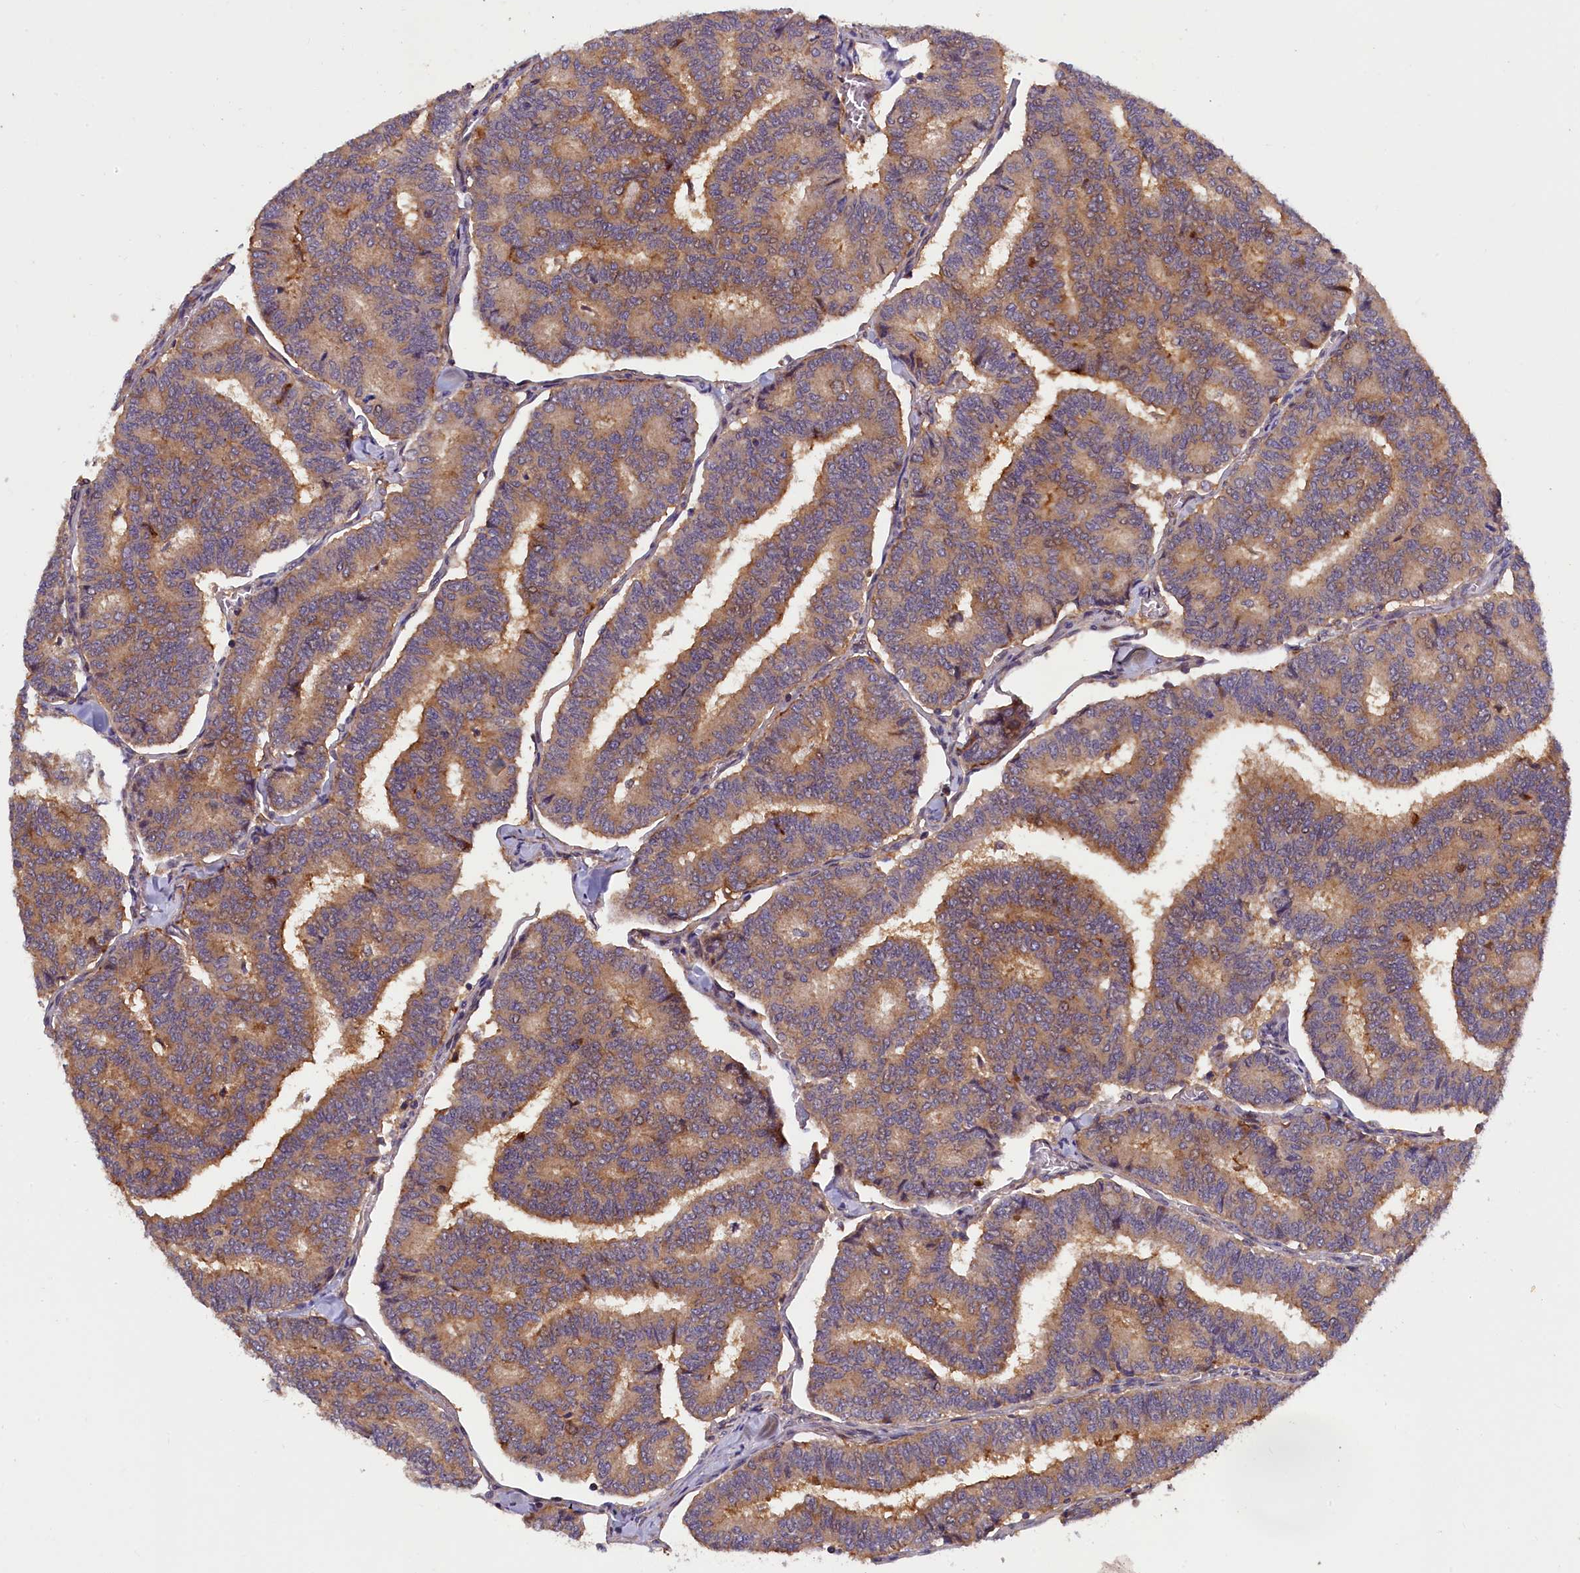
{"staining": {"intensity": "moderate", "quantity": ">75%", "location": "cytoplasmic/membranous"}, "tissue": "thyroid cancer", "cell_type": "Tumor cells", "image_type": "cancer", "snomed": [{"axis": "morphology", "description": "Papillary adenocarcinoma, NOS"}, {"axis": "topography", "description": "Thyroid gland"}], "caption": "Protein analysis of thyroid cancer tissue reveals moderate cytoplasmic/membranous expression in approximately >75% of tumor cells.", "gene": "NAIP", "patient": {"sex": "female", "age": 35}}